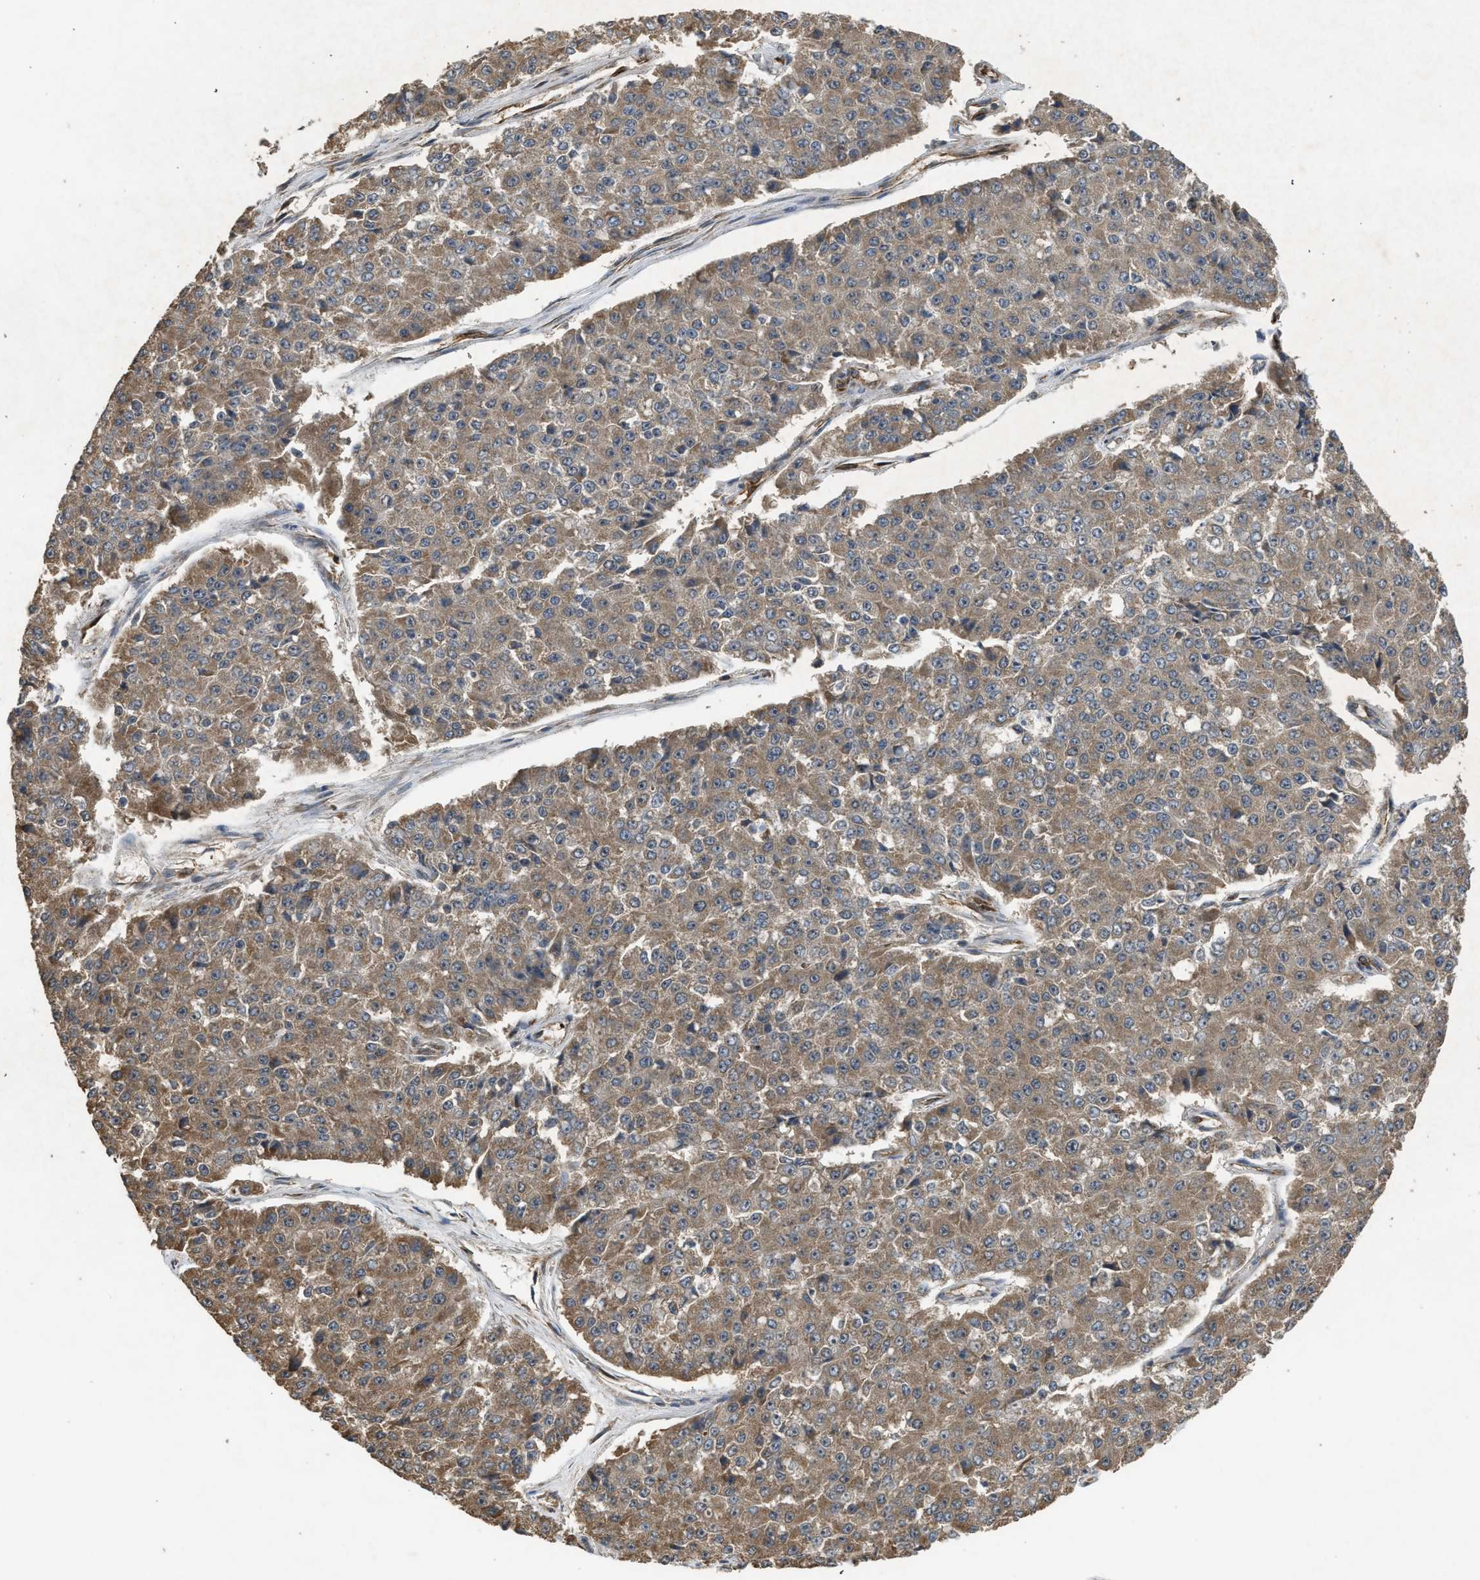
{"staining": {"intensity": "moderate", "quantity": ">75%", "location": "cytoplasmic/membranous"}, "tissue": "pancreatic cancer", "cell_type": "Tumor cells", "image_type": "cancer", "snomed": [{"axis": "morphology", "description": "Adenocarcinoma, NOS"}, {"axis": "topography", "description": "Pancreas"}], "caption": "IHC photomicrograph of neoplastic tissue: human pancreatic cancer stained using IHC exhibits medium levels of moderate protein expression localized specifically in the cytoplasmic/membranous of tumor cells, appearing as a cytoplasmic/membranous brown color.", "gene": "HIP1R", "patient": {"sex": "male", "age": 50}}